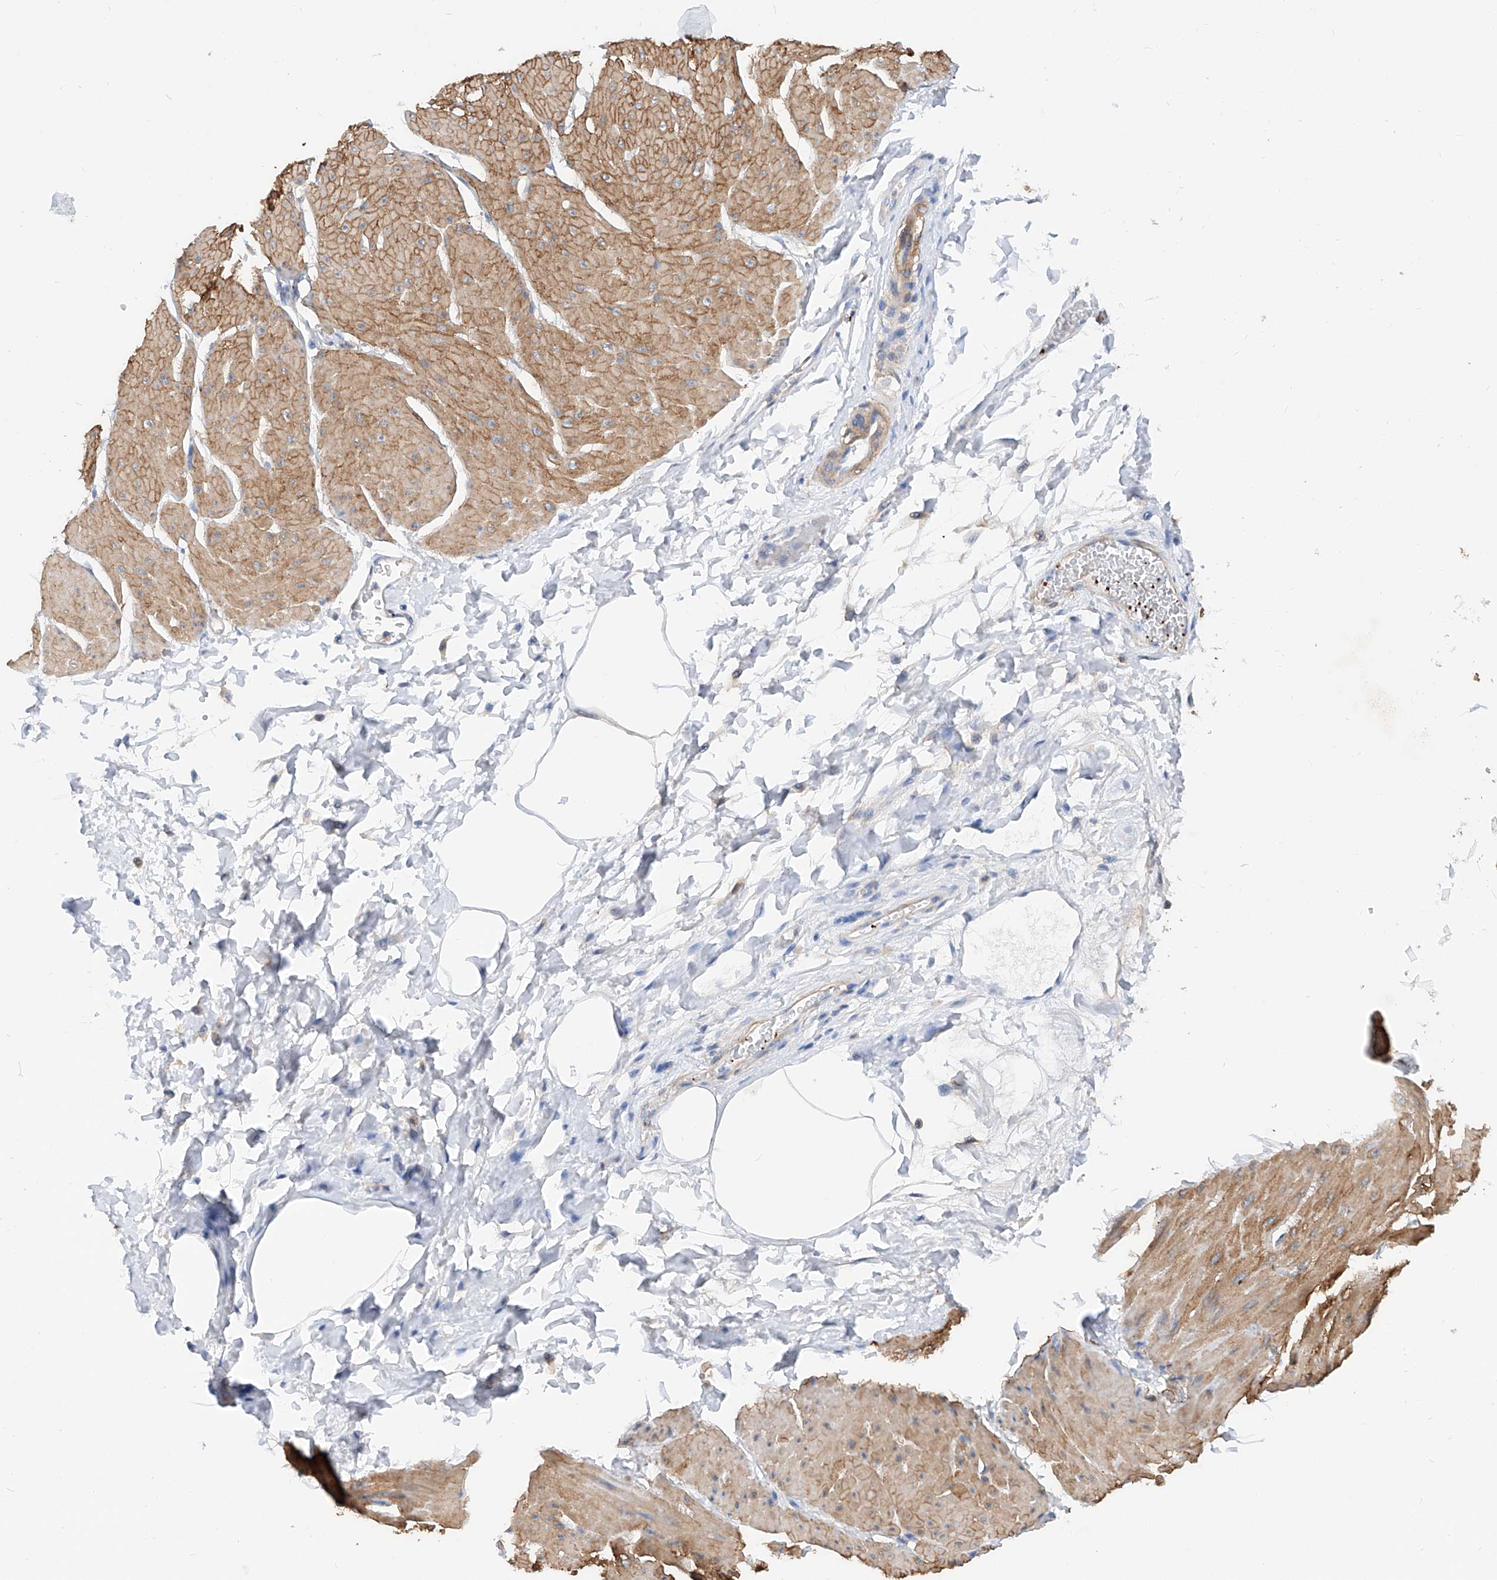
{"staining": {"intensity": "moderate", "quantity": "25%-75%", "location": "cytoplasmic/membranous"}, "tissue": "smooth muscle", "cell_type": "Smooth muscle cells", "image_type": "normal", "snomed": [{"axis": "morphology", "description": "Urothelial carcinoma, High grade"}, {"axis": "topography", "description": "Urinary bladder"}], "caption": "Normal smooth muscle displays moderate cytoplasmic/membranous positivity in about 25%-75% of smooth muscle cells.", "gene": "TAS2R60", "patient": {"sex": "male", "age": 46}}